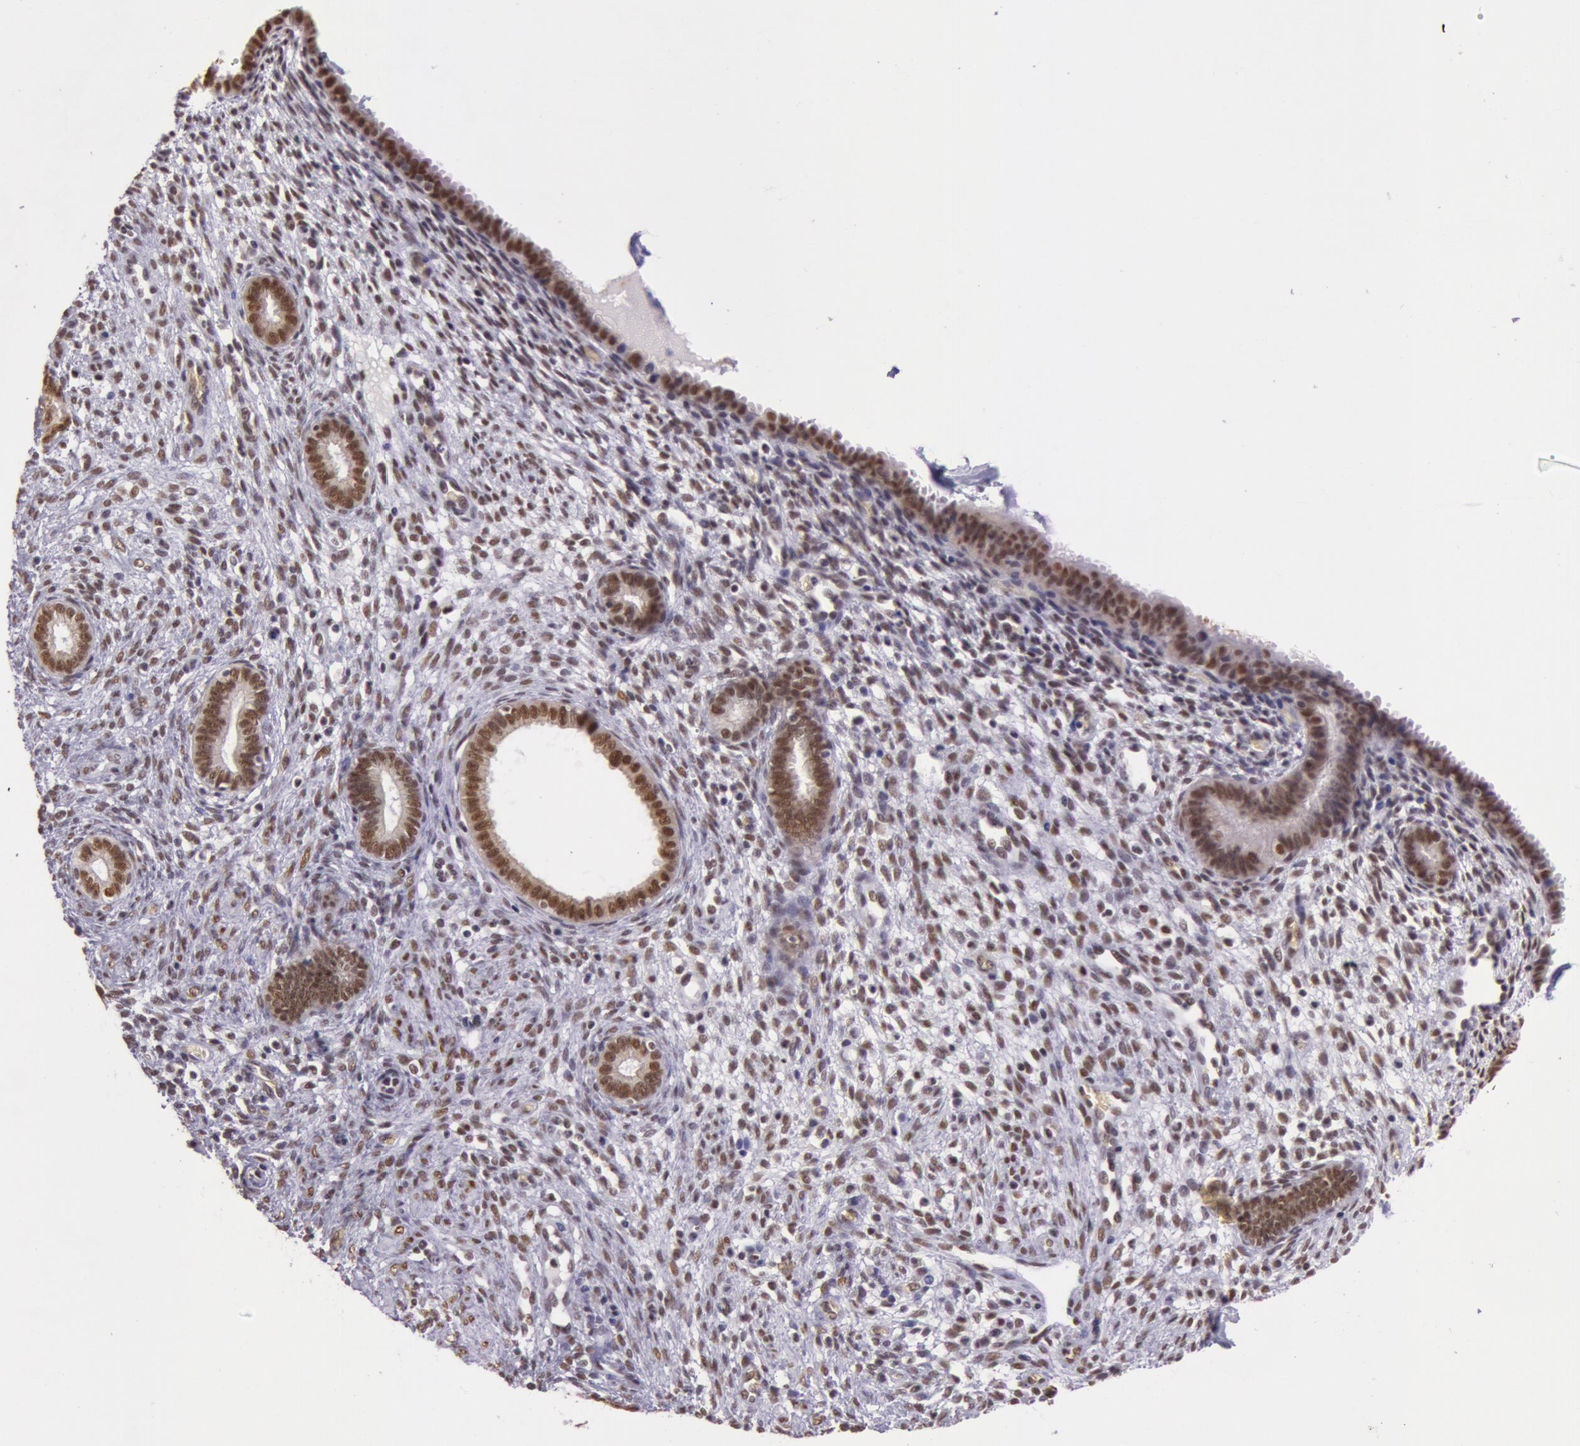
{"staining": {"intensity": "moderate", "quantity": ">75%", "location": "nuclear"}, "tissue": "endometrium", "cell_type": "Cells in endometrial stroma", "image_type": "normal", "snomed": [{"axis": "morphology", "description": "Normal tissue, NOS"}, {"axis": "topography", "description": "Endometrium"}], "caption": "An immunohistochemistry histopathology image of benign tissue is shown. Protein staining in brown labels moderate nuclear positivity in endometrium within cells in endometrial stroma.", "gene": "NBN", "patient": {"sex": "female", "age": 72}}